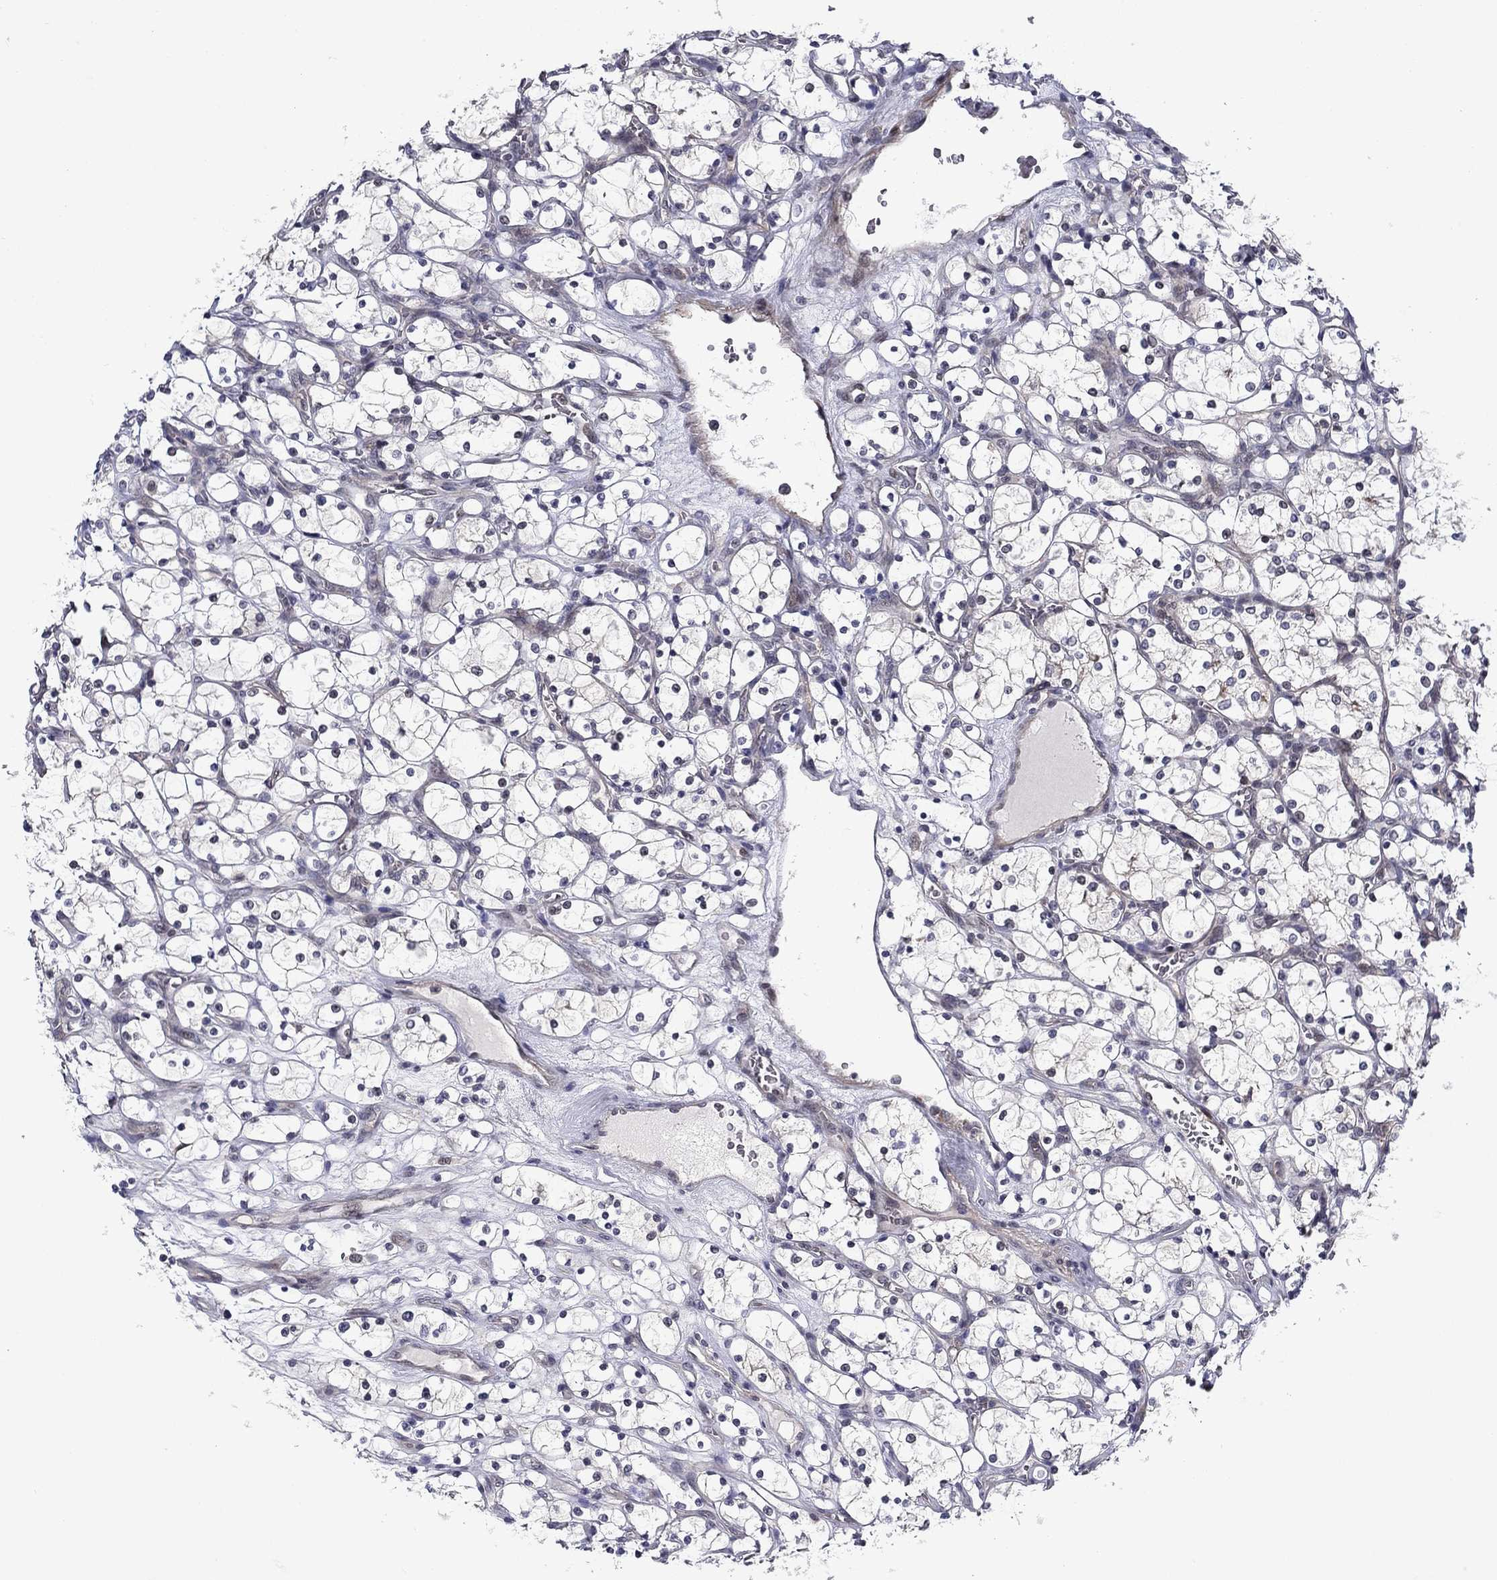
{"staining": {"intensity": "negative", "quantity": "none", "location": "none"}, "tissue": "renal cancer", "cell_type": "Tumor cells", "image_type": "cancer", "snomed": [{"axis": "morphology", "description": "Adenocarcinoma, NOS"}, {"axis": "topography", "description": "Kidney"}], "caption": "Tumor cells are negative for protein expression in human renal cancer (adenocarcinoma).", "gene": "B3GAT1", "patient": {"sex": "female", "age": 69}}